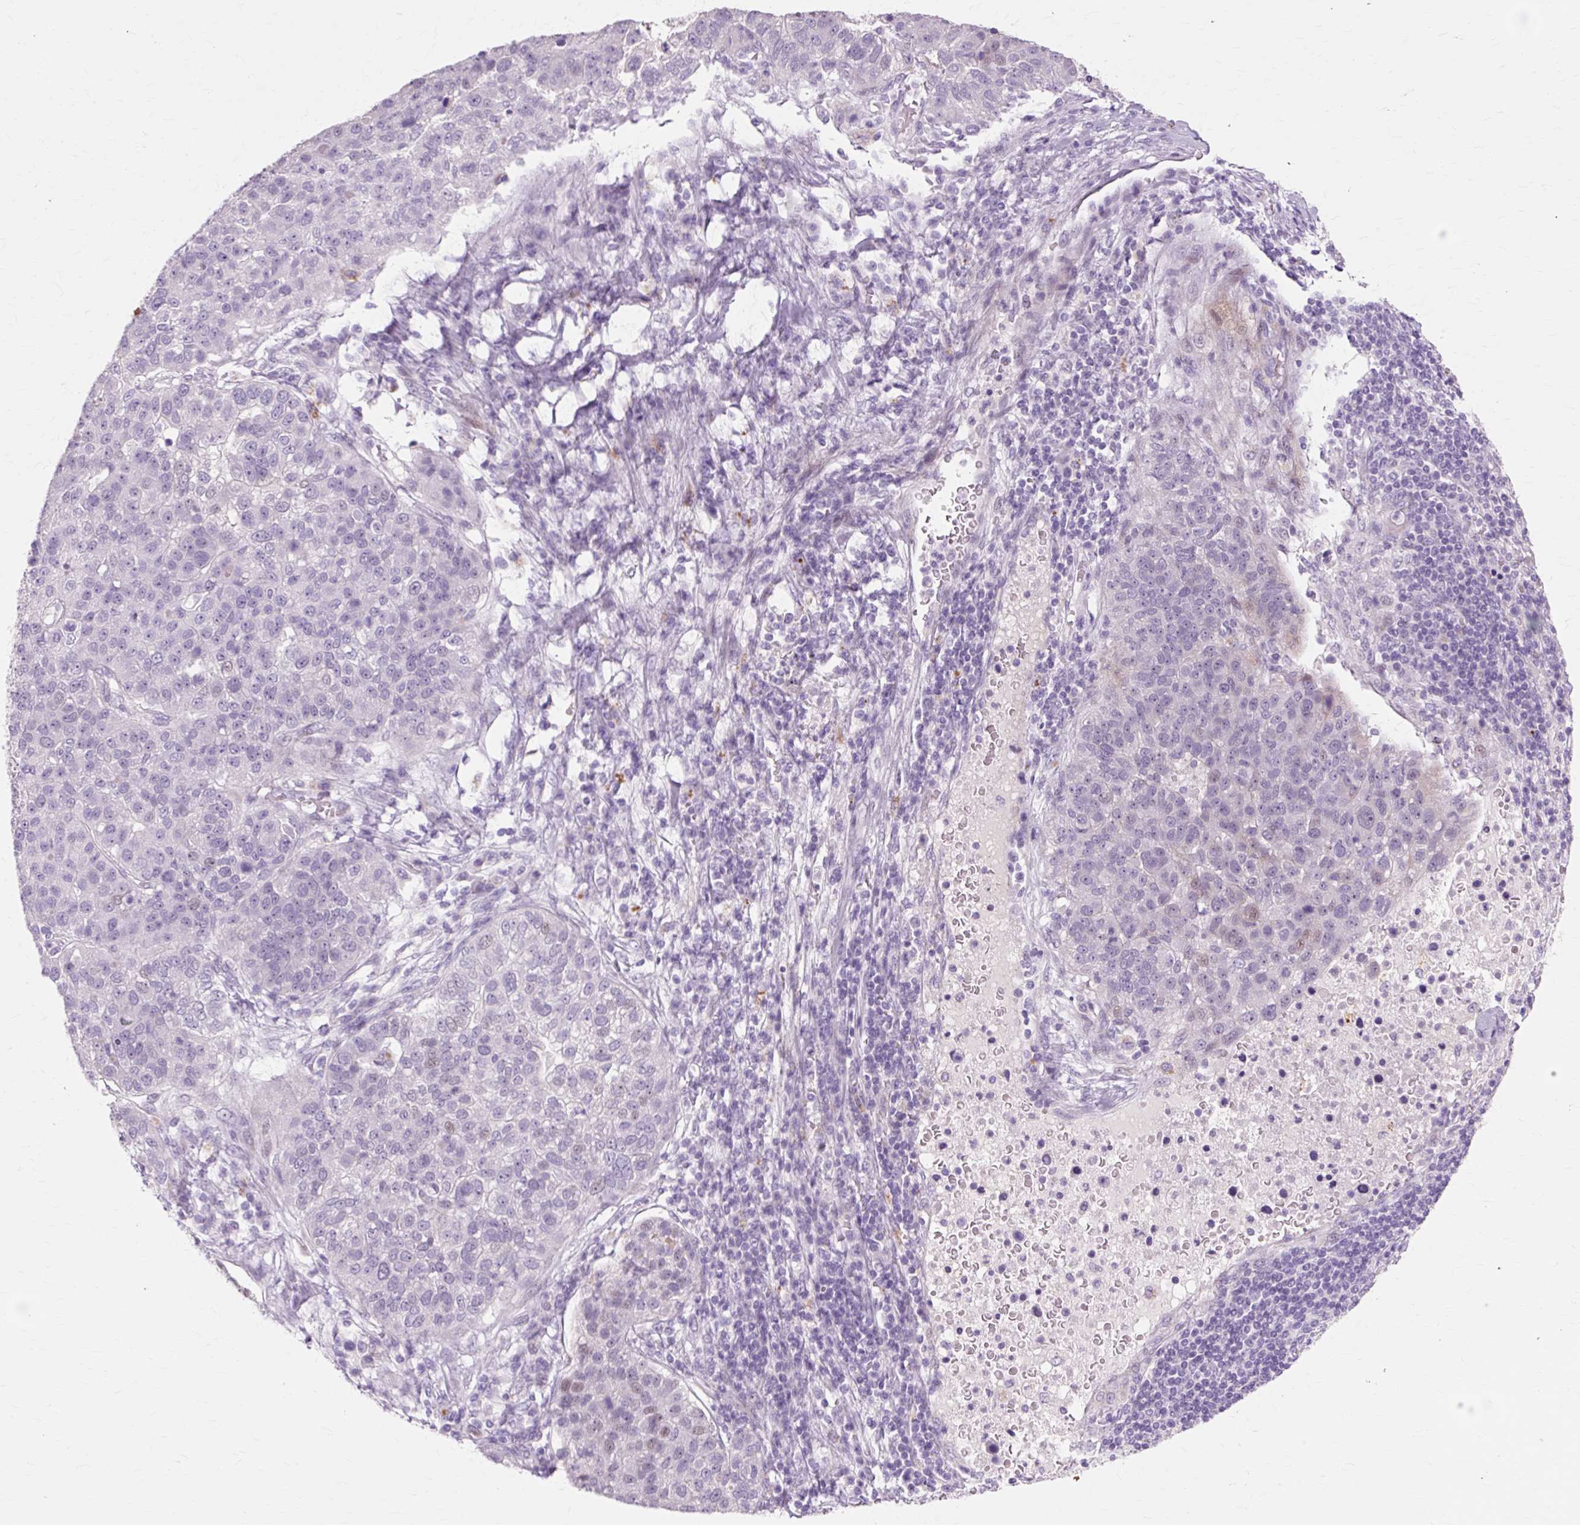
{"staining": {"intensity": "negative", "quantity": "none", "location": "none"}, "tissue": "pancreatic cancer", "cell_type": "Tumor cells", "image_type": "cancer", "snomed": [{"axis": "morphology", "description": "Adenocarcinoma, NOS"}, {"axis": "topography", "description": "Pancreas"}], "caption": "A micrograph of pancreatic adenocarcinoma stained for a protein reveals no brown staining in tumor cells.", "gene": "IRX2", "patient": {"sex": "female", "age": 61}}